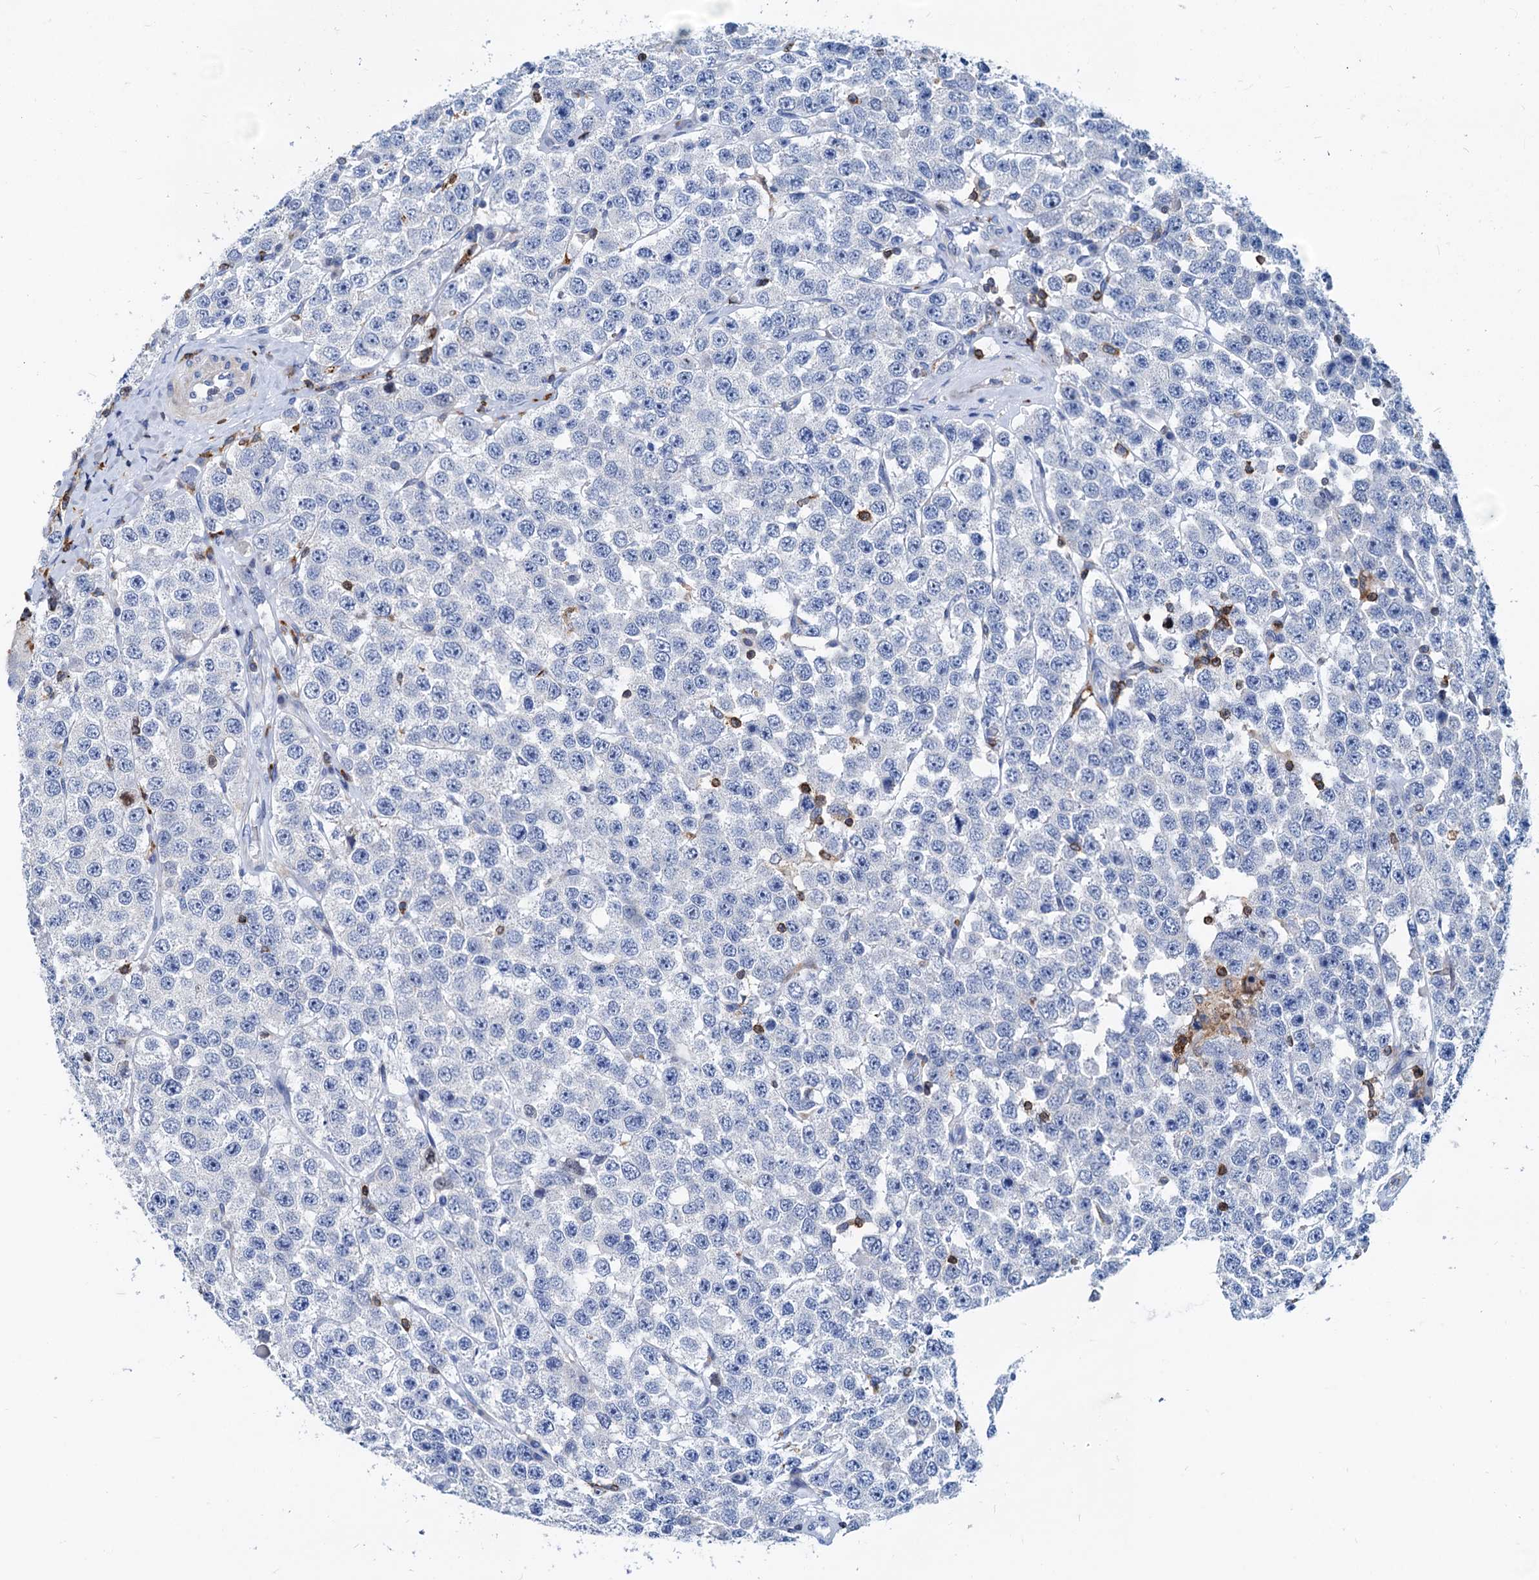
{"staining": {"intensity": "negative", "quantity": "none", "location": "none"}, "tissue": "testis cancer", "cell_type": "Tumor cells", "image_type": "cancer", "snomed": [{"axis": "morphology", "description": "Seminoma, NOS"}, {"axis": "topography", "description": "Testis"}], "caption": "DAB immunohistochemical staining of testis cancer shows no significant positivity in tumor cells.", "gene": "LCP2", "patient": {"sex": "male", "age": 28}}